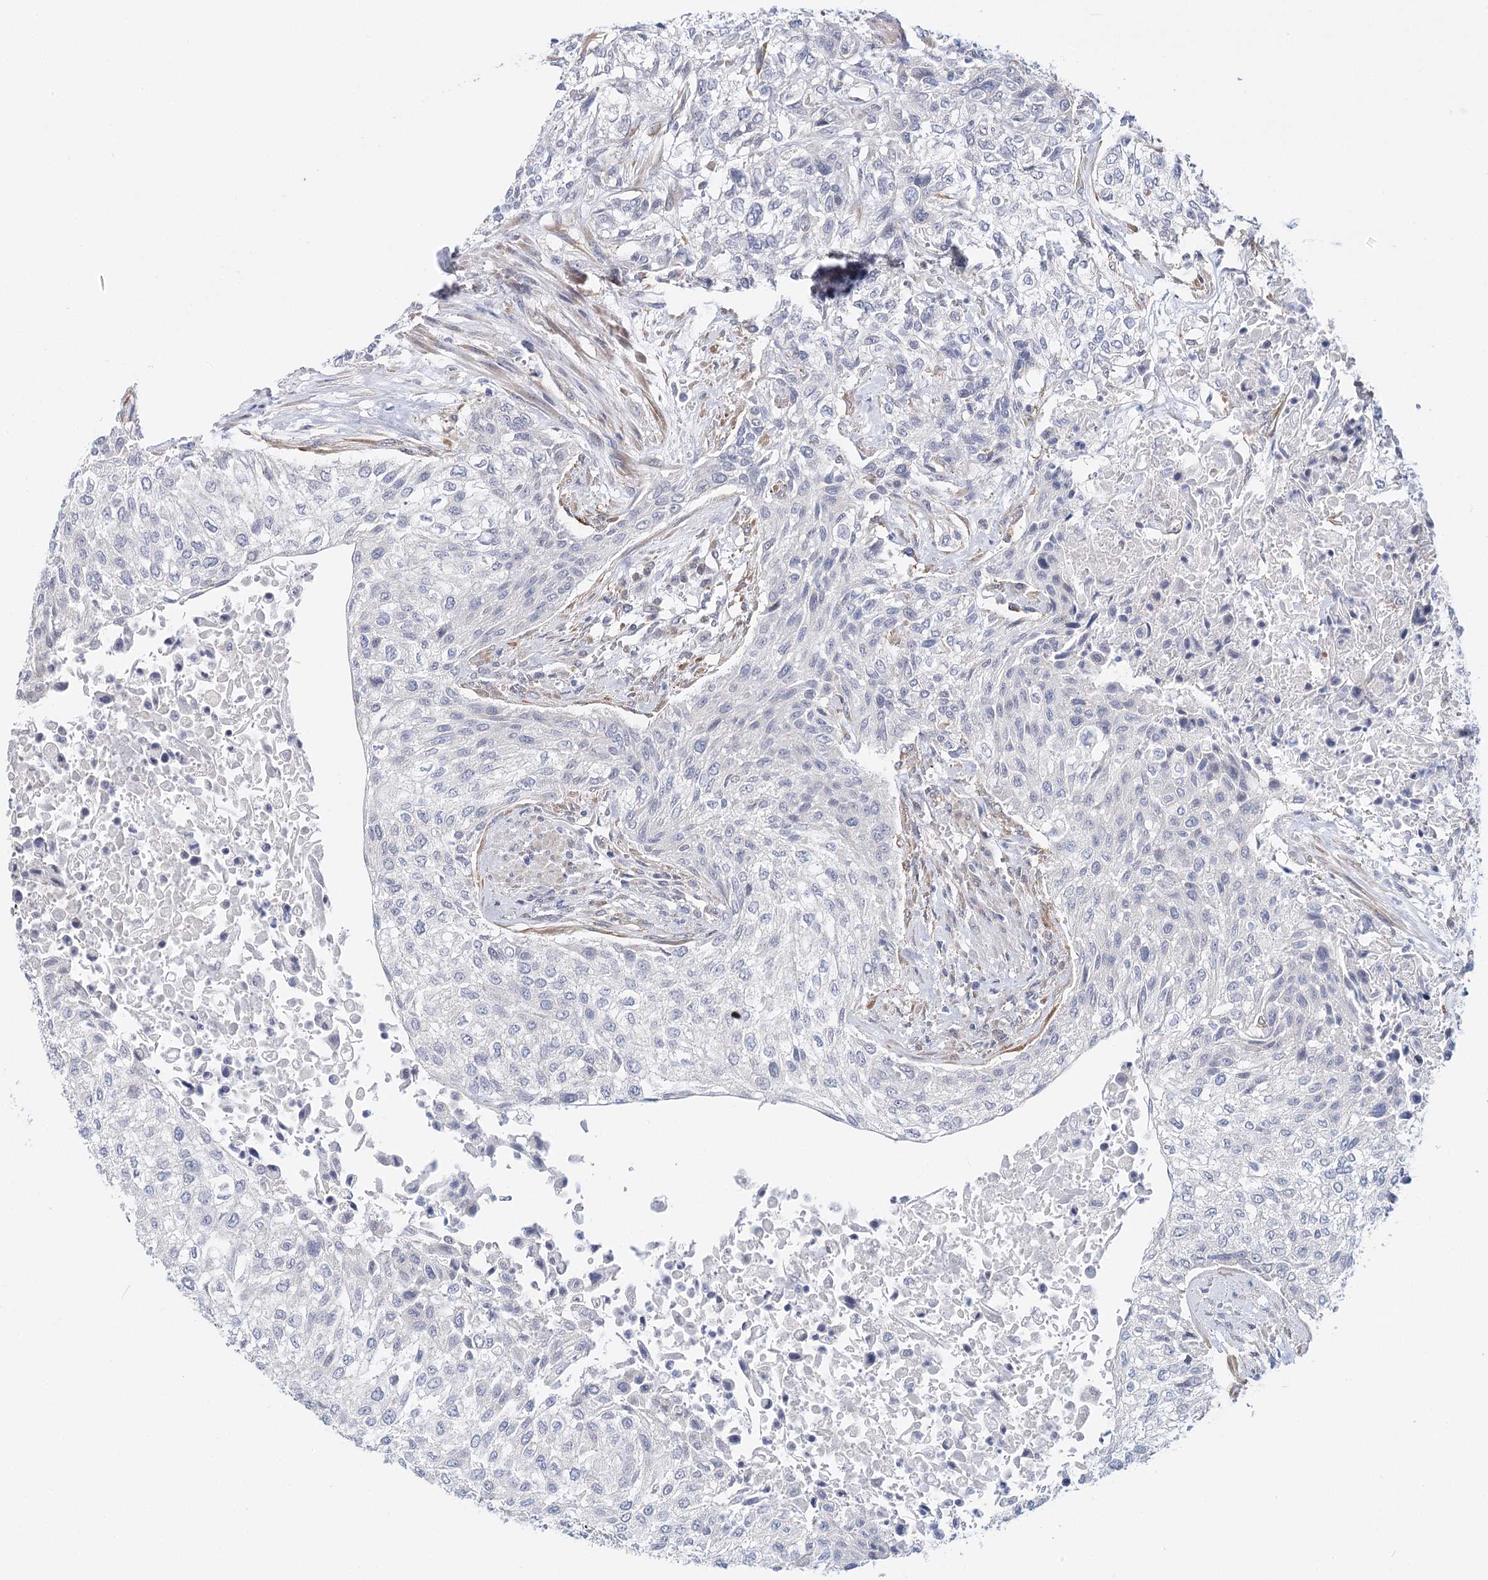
{"staining": {"intensity": "negative", "quantity": "none", "location": "none"}, "tissue": "urothelial cancer", "cell_type": "Tumor cells", "image_type": "cancer", "snomed": [{"axis": "morphology", "description": "Normal tissue, NOS"}, {"axis": "morphology", "description": "Urothelial carcinoma, NOS"}, {"axis": "topography", "description": "Urinary bladder"}, {"axis": "topography", "description": "Peripheral nerve tissue"}], "caption": "DAB (3,3'-diaminobenzidine) immunohistochemical staining of human transitional cell carcinoma exhibits no significant staining in tumor cells.", "gene": "TEX12", "patient": {"sex": "male", "age": 35}}